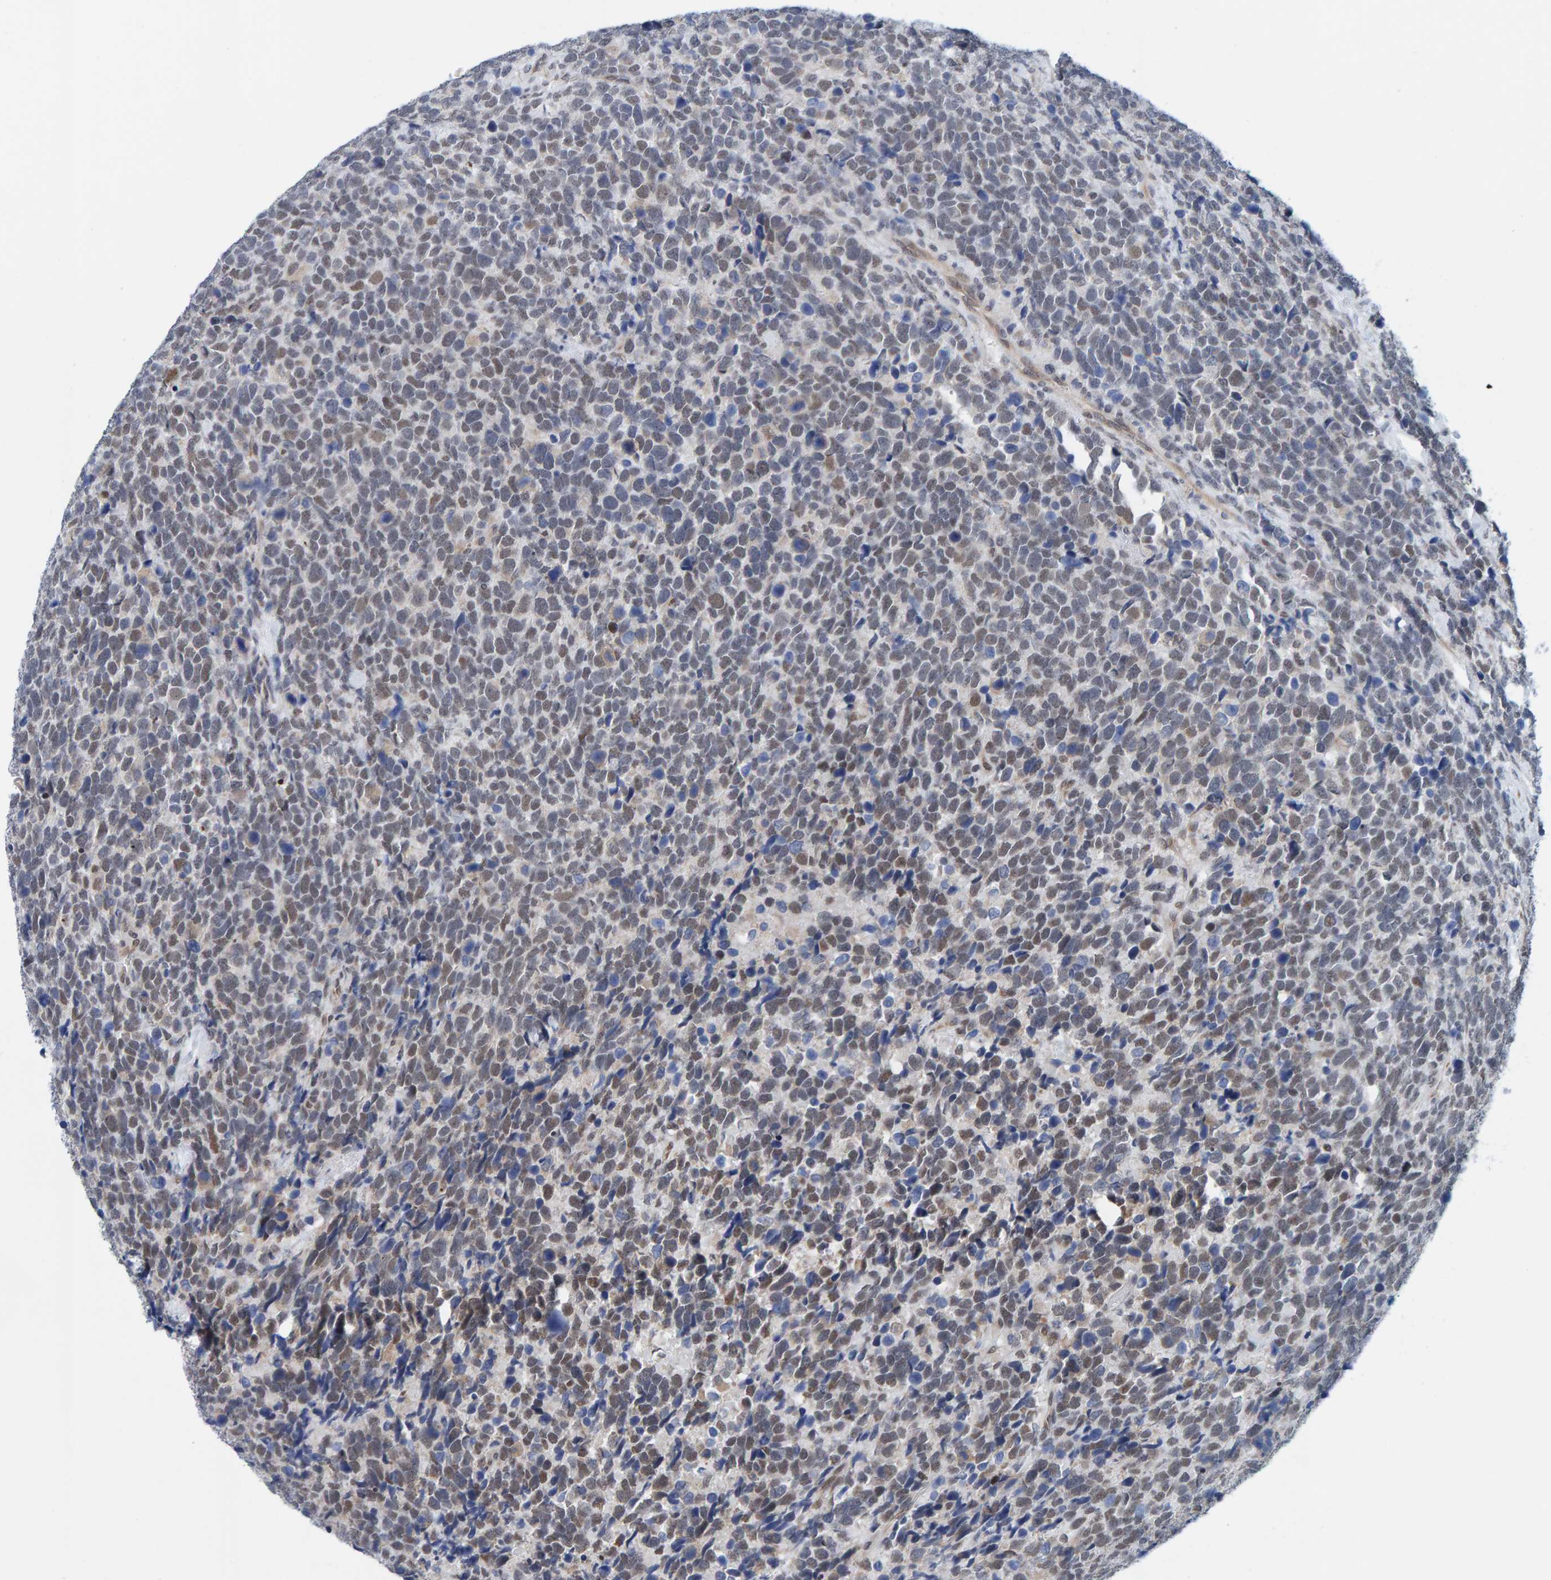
{"staining": {"intensity": "weak", "quantity": "25%-75%", "location": "nuclear"}, "tissue": "urothelial cancer", "cell_type": "Tumor cells", "image_type": "cancer", "snomed": [{"axis": "morphology", "description": "Urothelial carcinoma, High grade"}, {"axis": "topography", "description": "Urinary bladder"}], "caption": "A low amount of weak nuclear staining is present in approximately 25%-75% of tumor cells in urothelial cancer tissue.", "gene": "SCRN2", "patient": {"sex": "female", "age": 82}}